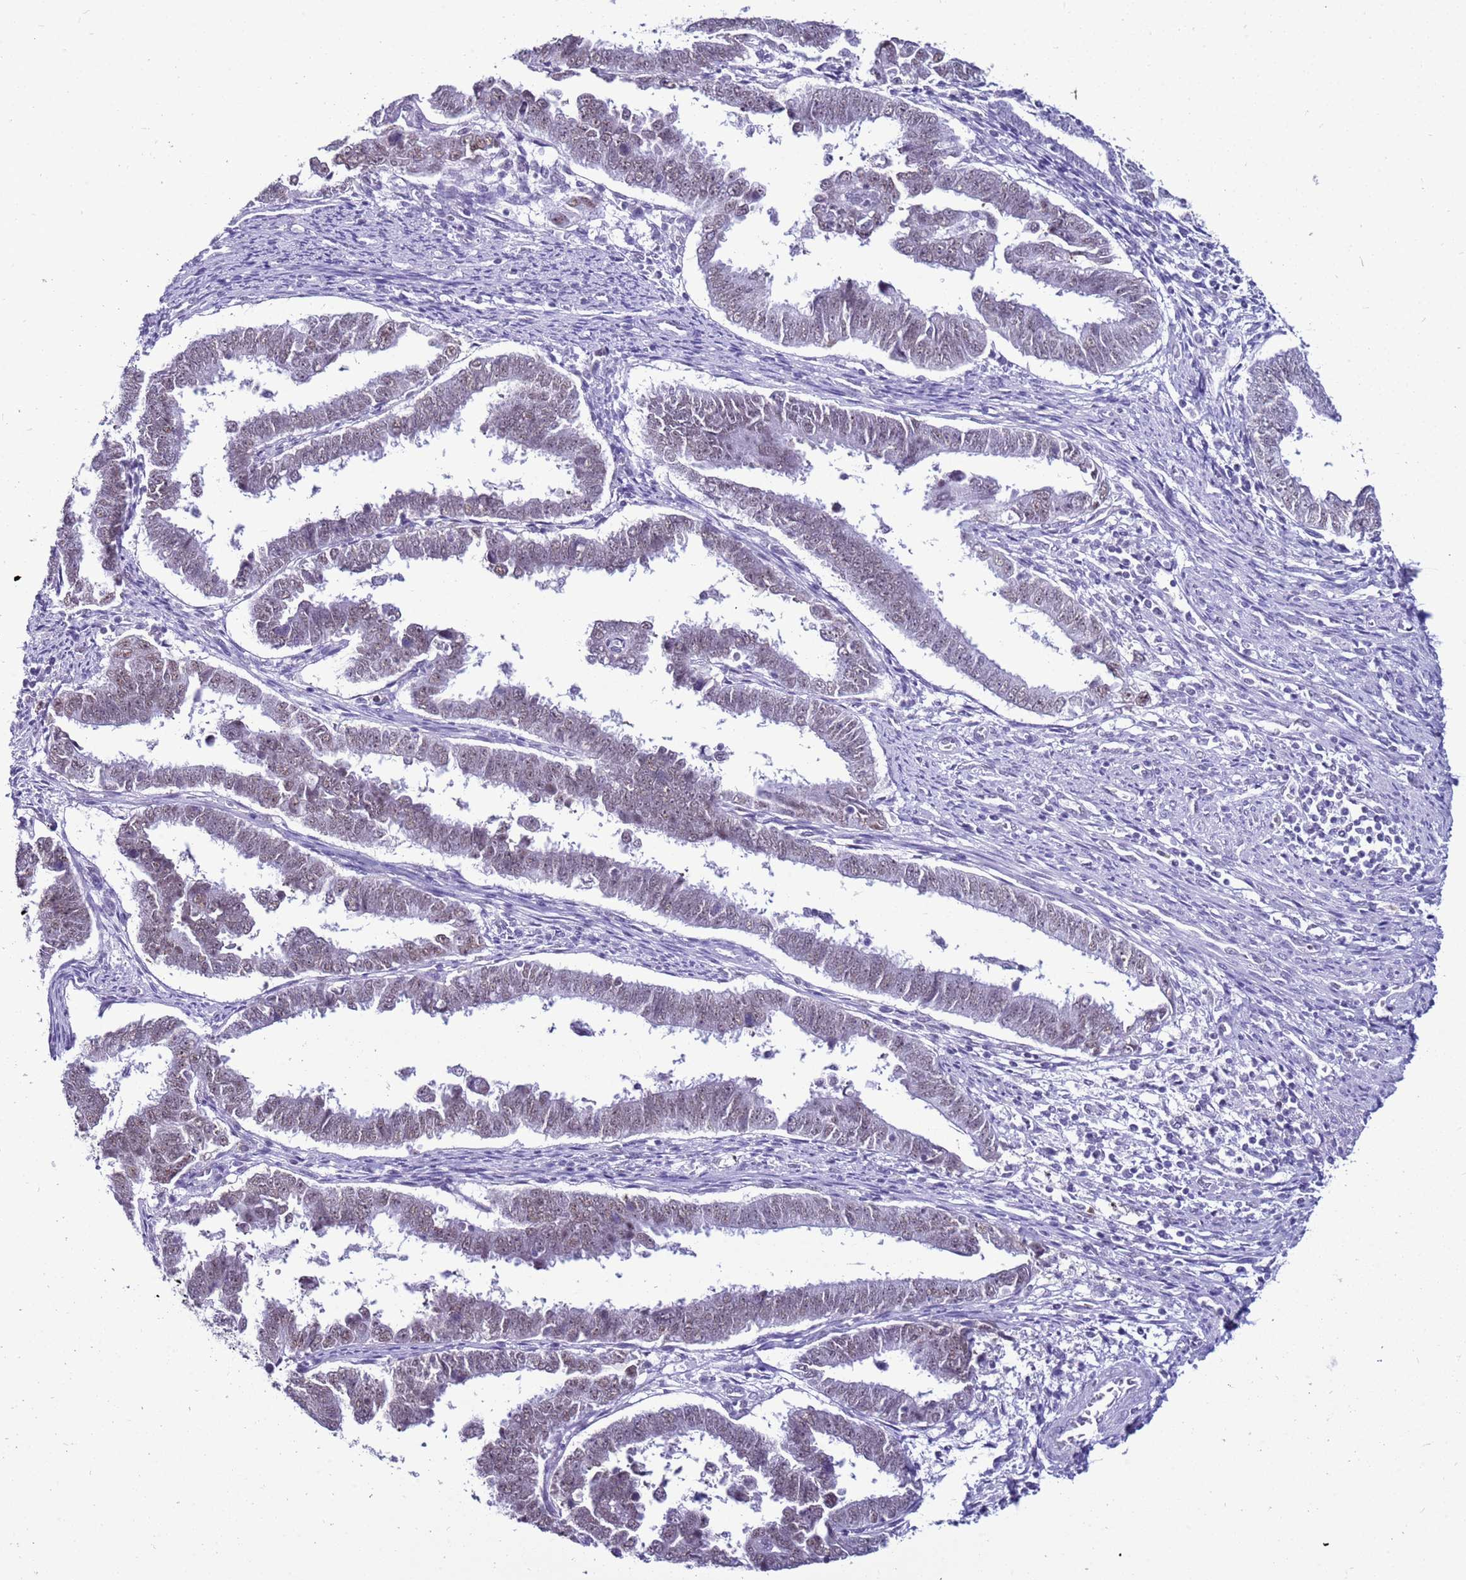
{"staining": {"intensity": "weak", "quantity": ">75%", "location": "nuclear"}, "tissue": "endometrial cancer", "cell_type": "Tumor cells", "image_type": "cancer", "snomed": [{"axis": "morphology", "description": "Adenocarcinoma, NOS"}, {"axis": "topography", "description": "Endometrium"}], "caption": "Weak nuclear expression for a protein is present in approximately >75% of tumor cells of endometrial adenocarcinoma using immunohistochemistry.", "gene": "DHX15", "patient": {"sex": "female", "age": 75}}